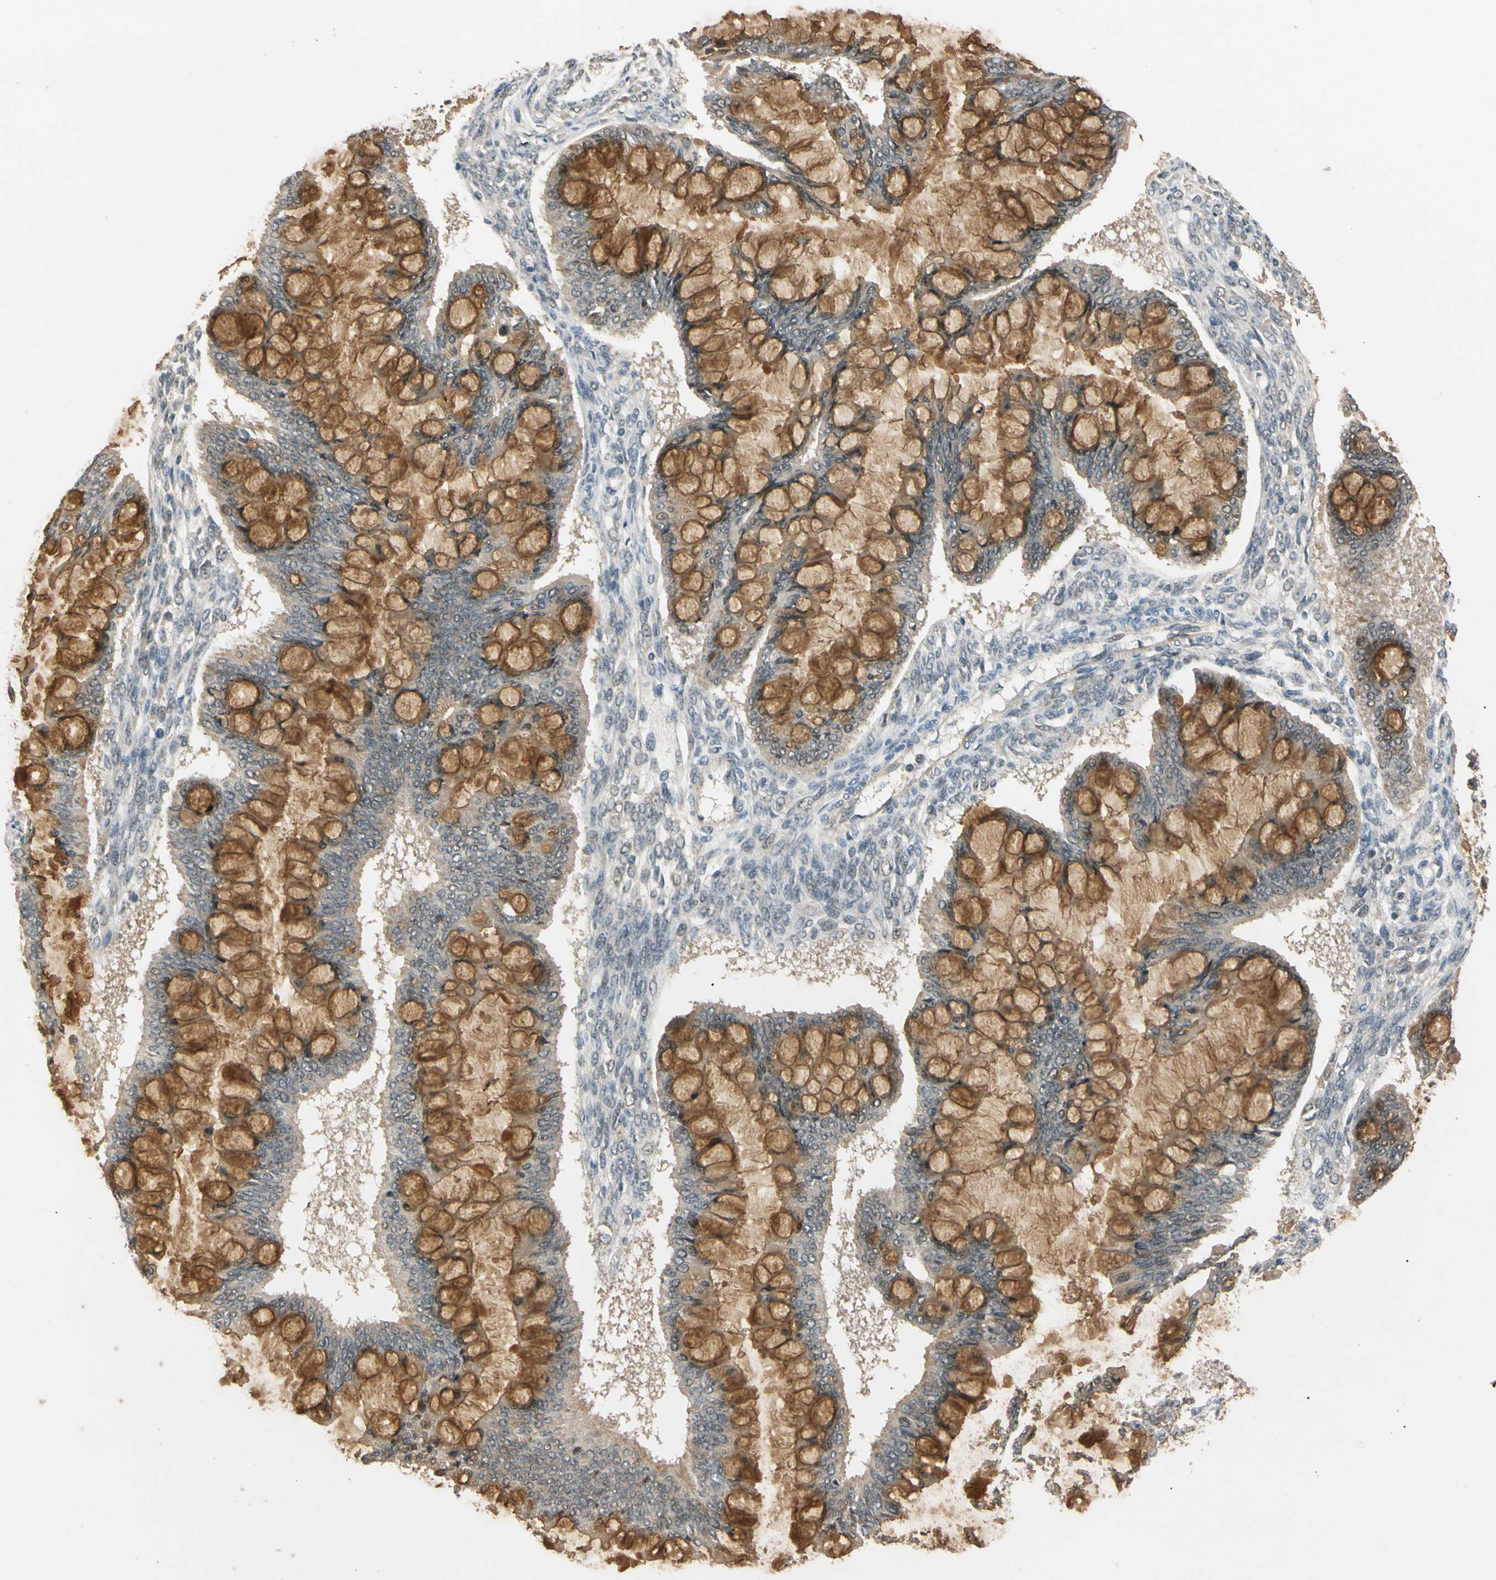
{"staining": {"intensity": "strong", "quantity": ">75%", "location": "cytoplasmic/membranous"}, "tissue": "ovarian cancer", "cell_type": "Tumor cells", "image_type": "cancer", "snomed": [{"axis": "morphology", "description": "Cystadenocarcinoma, mucinous, NOS"}, {"axis": "topography", "description": "Ovary"}], "caption": "Ovarian mucinous cystadenocarcinoma stained with a brown dye exhibits strong cytoplasmic/membranous positive expression in about >75% of tumor cells.", "gene": "RIOX2", "patient": {"sex": "female", "age": 73}}